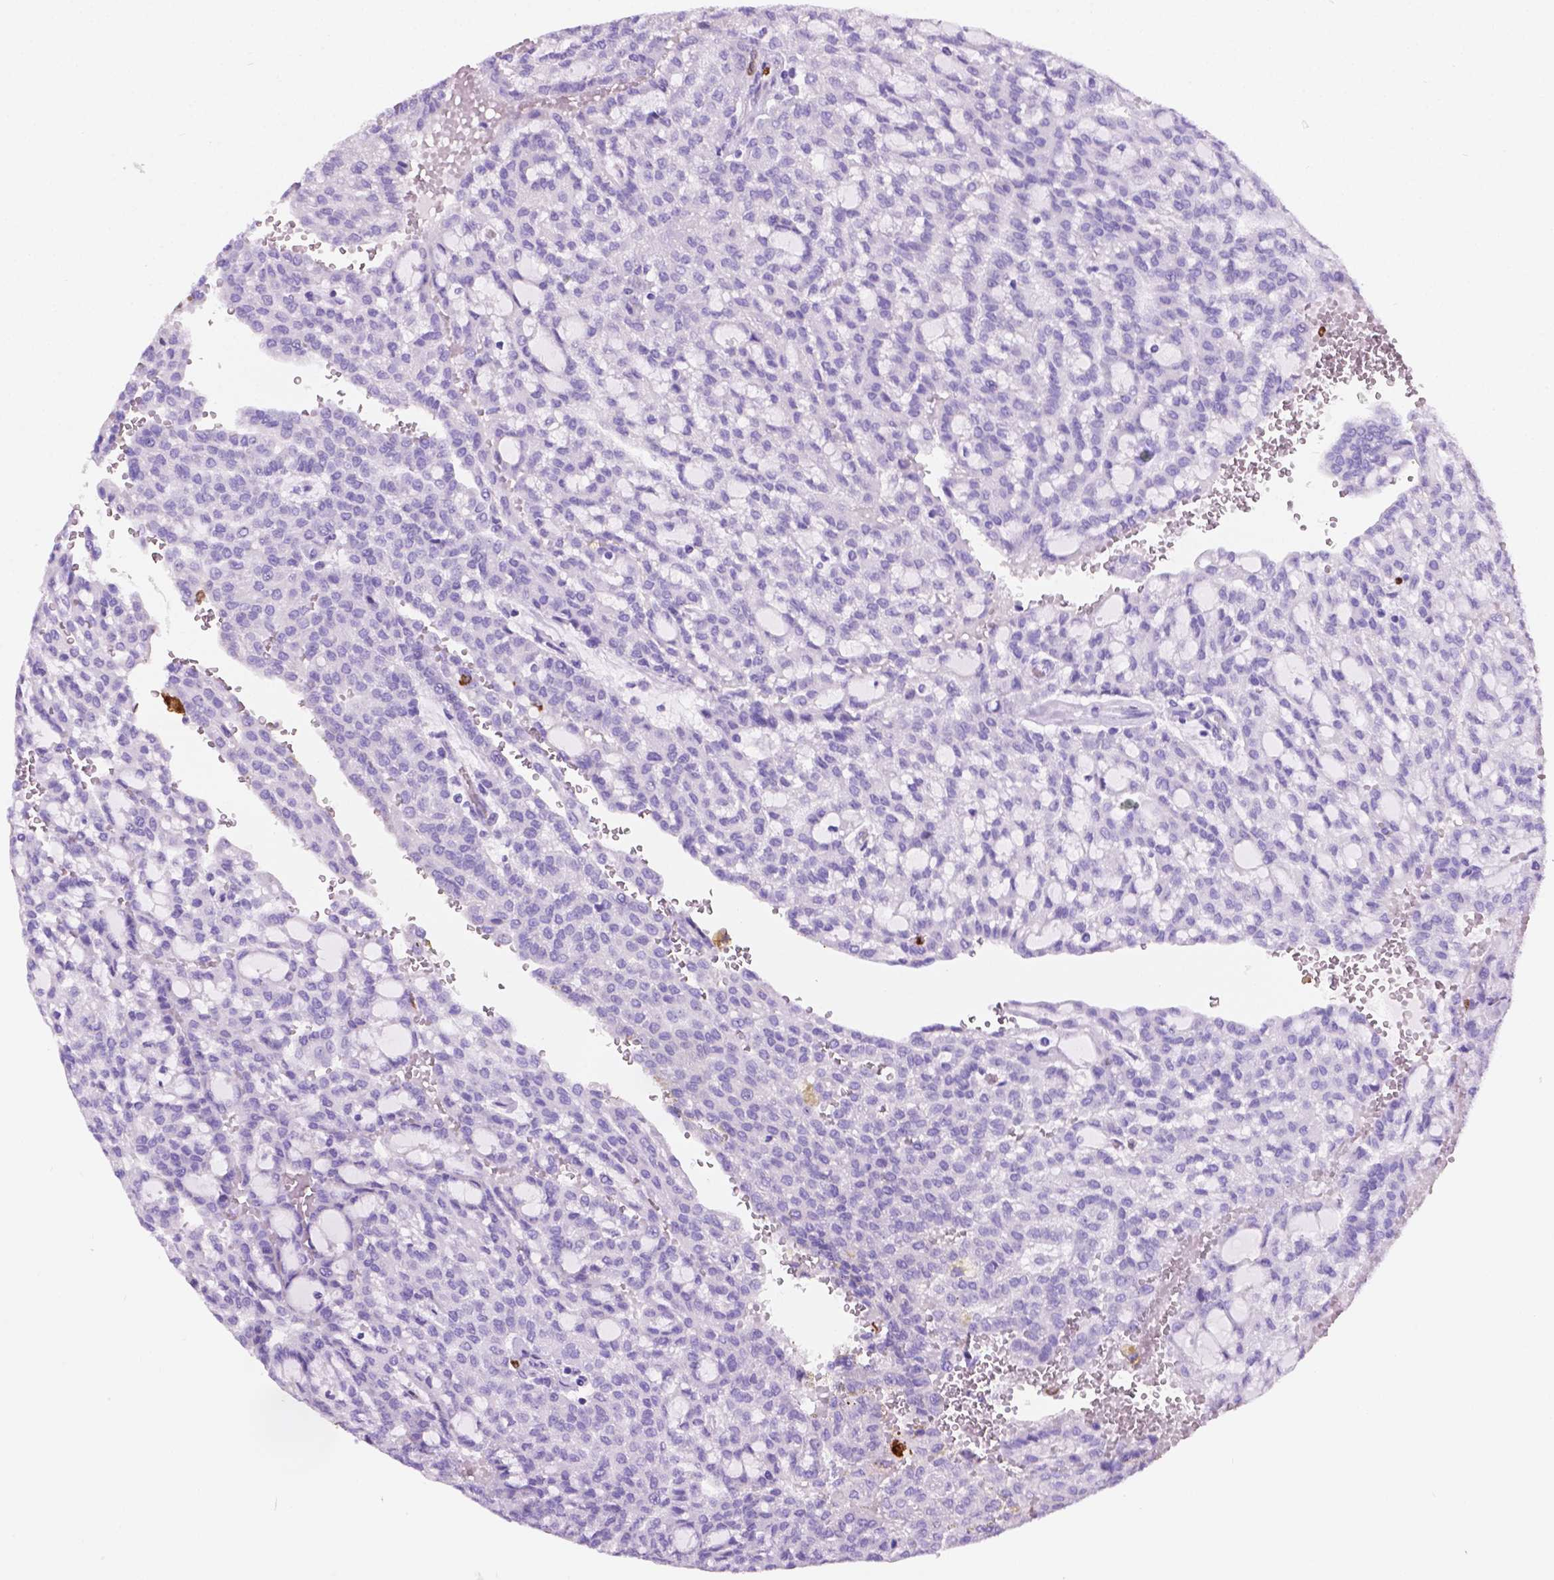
{"staining": {"intensity": "negative", "quantity": "none", "location": "none"}, "tissue": "renal cancer", "cell_type": "Tumor cells", "image_type": "cancer", "snomed": [{"axis": "morphology", "description": "Adenocarcinoma, NOS"}, {"axis": "topography", "description": "Kidney"}], "caption": "IHC of renal cancer demonstrates no positivity in tumor cells.", "gene": "MACF1", "patient": {"sex": "male", "age": 63}}